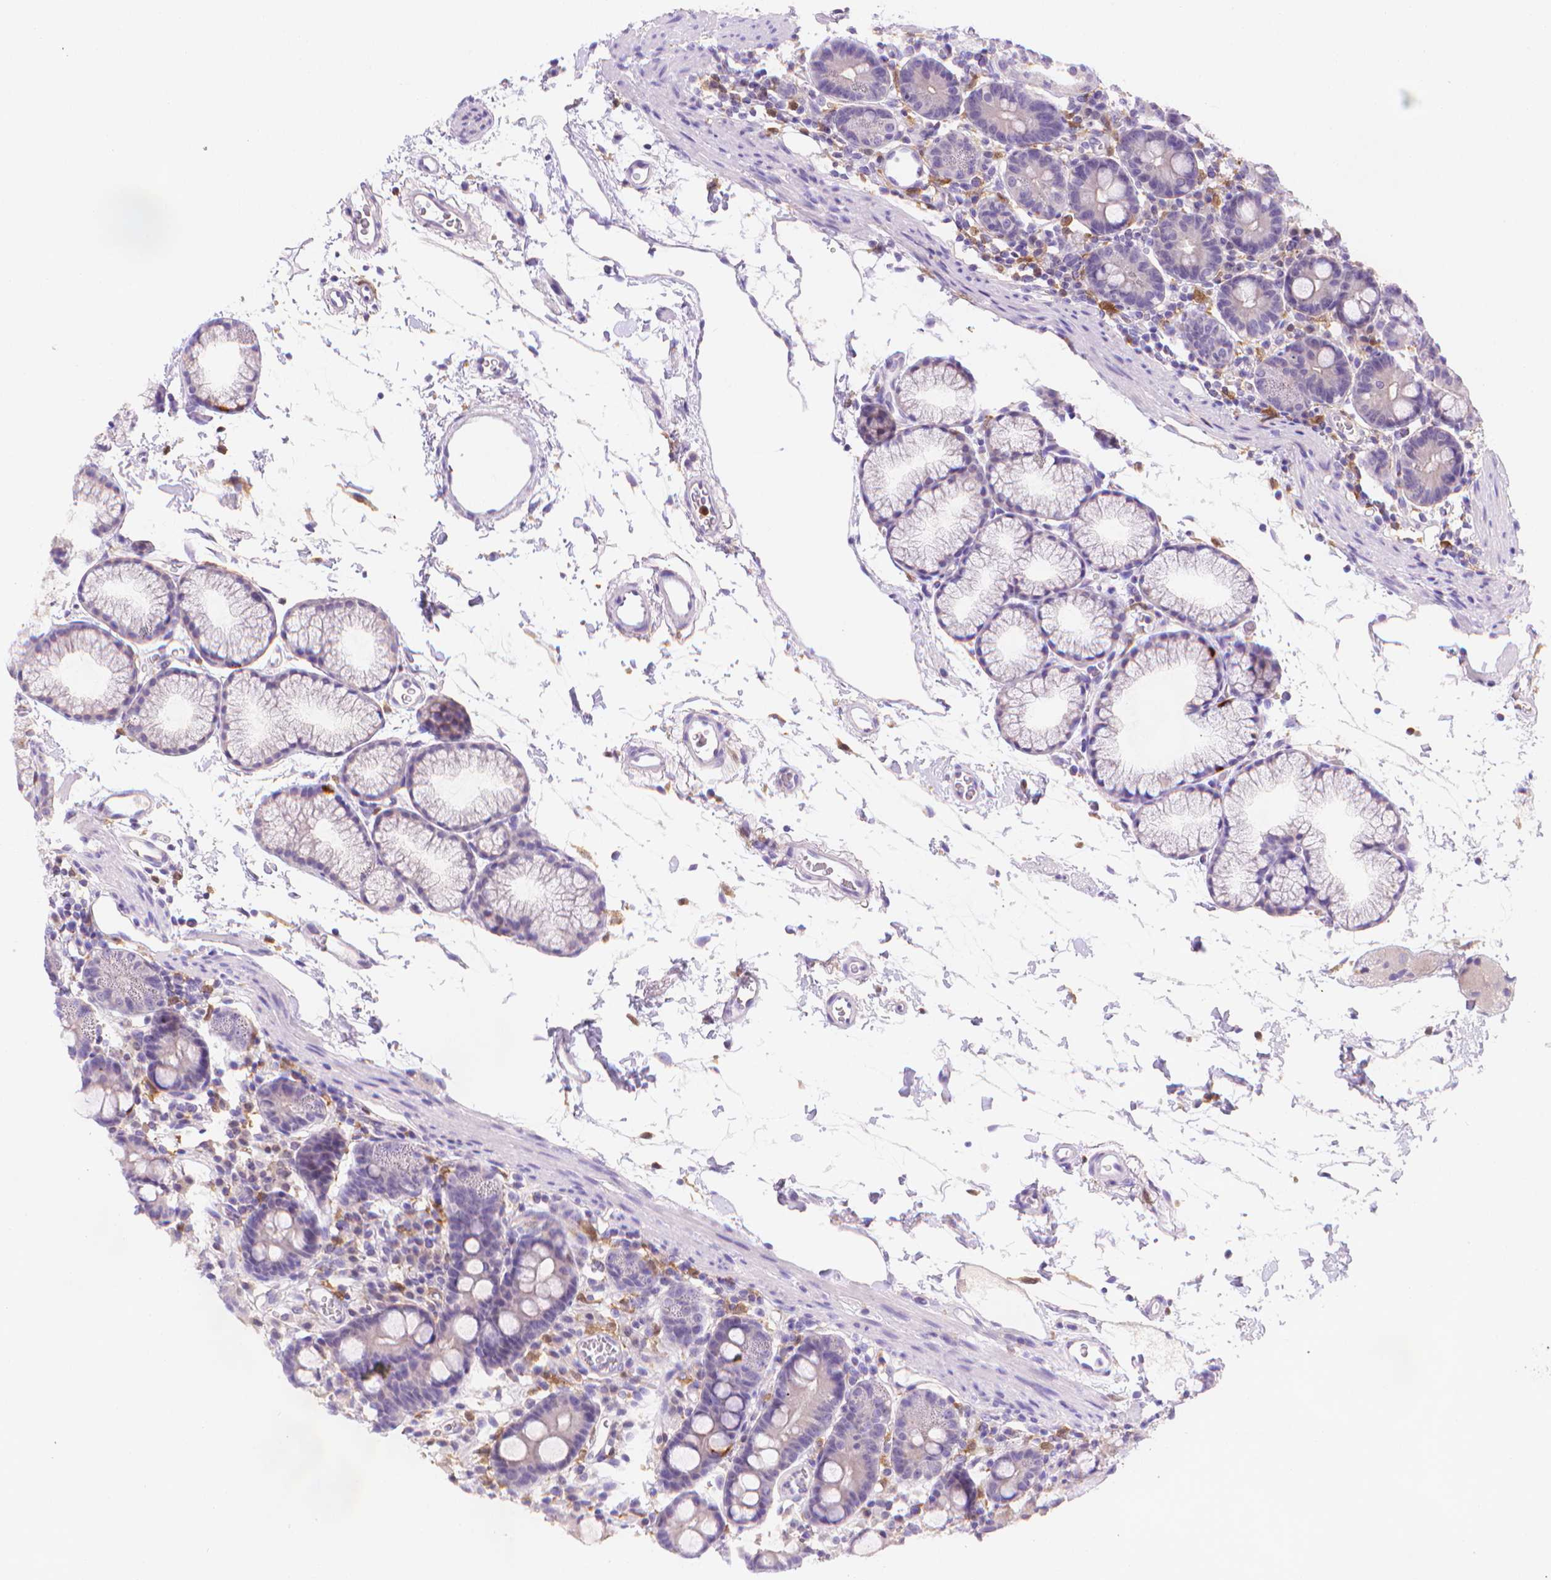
{"staining": {"intensity": "negative", "quantity": "none", "location": "none"}, "tissue": "duodenum", "cell_type": "Glandular cells", "image_type": "normal", "snomed": [{"axis": "morphology", "description": "Normal tissue, NOS"}, {"axis": "topography", "description": "Duodenum"}], "caption": "Glandular cells show no significant expression in benign duodenum. (Stains: DAB immunohistochemistry (IHC) with hematoxylin counter stain, Microscopy: brightfield microscopy at high magnification).", "gene": "FGD2", "patient": {"sex": "male", "age": 59}}